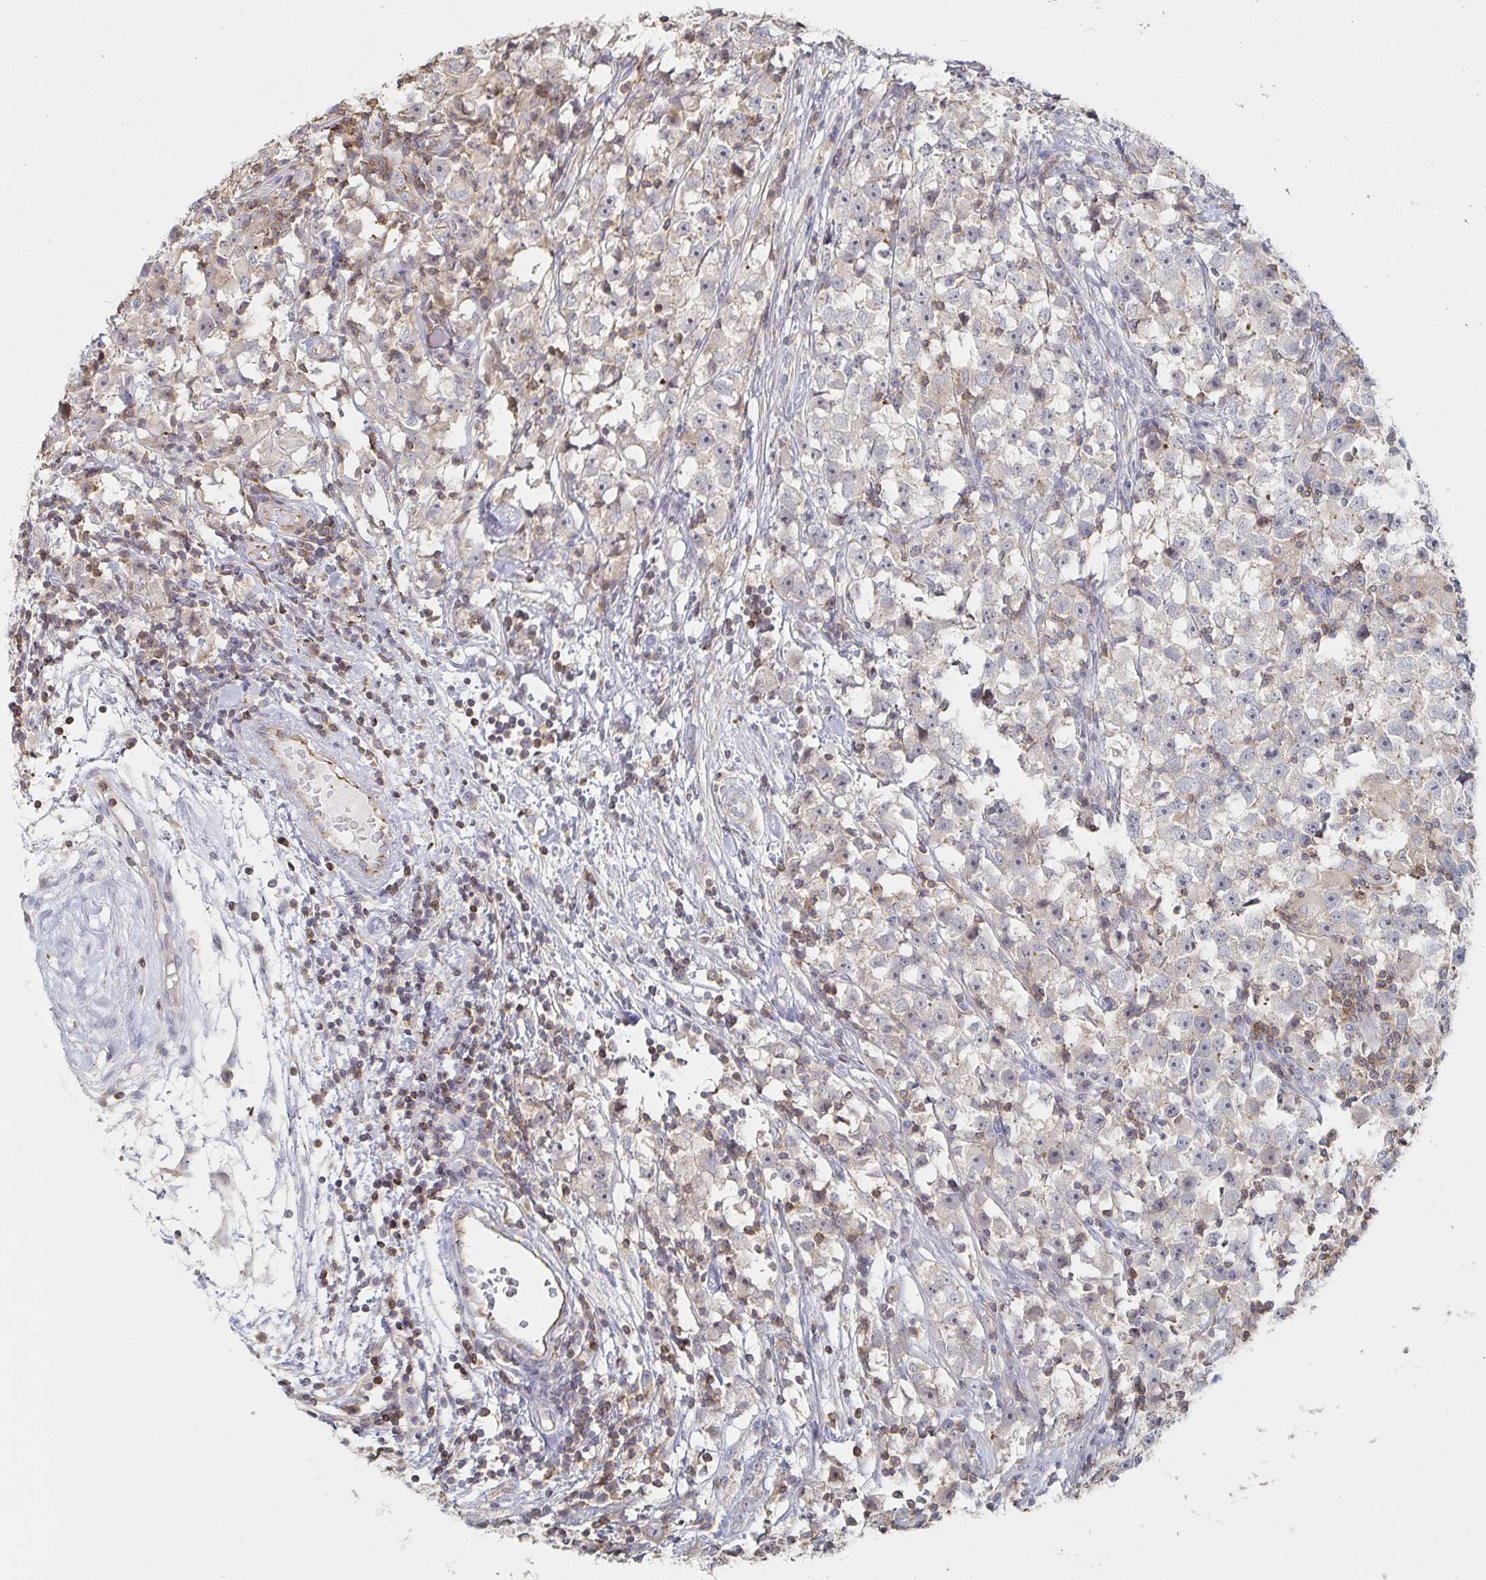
{"staining": {"intensity": "negative", "quantity": "none", "location": "none"}, "tissue": "testis cancer", "cell_type": "Tumor cells", "image_type": "cancer", "snomed": [{"axis": "morphology", "description": "Seminoma, NOS"}, {"axis": "topography", "description": "Testis"}], "caption": "High magnification brightfield microscopy of testis cancer stained with DAB (3,3'-diaminobenzidine) (brown) and counterstained with hematoxylin (blue): tumor cells show no significant positivity.", "gene": "PIK3CD", "patient": {"sex": "male", "age": 33}}